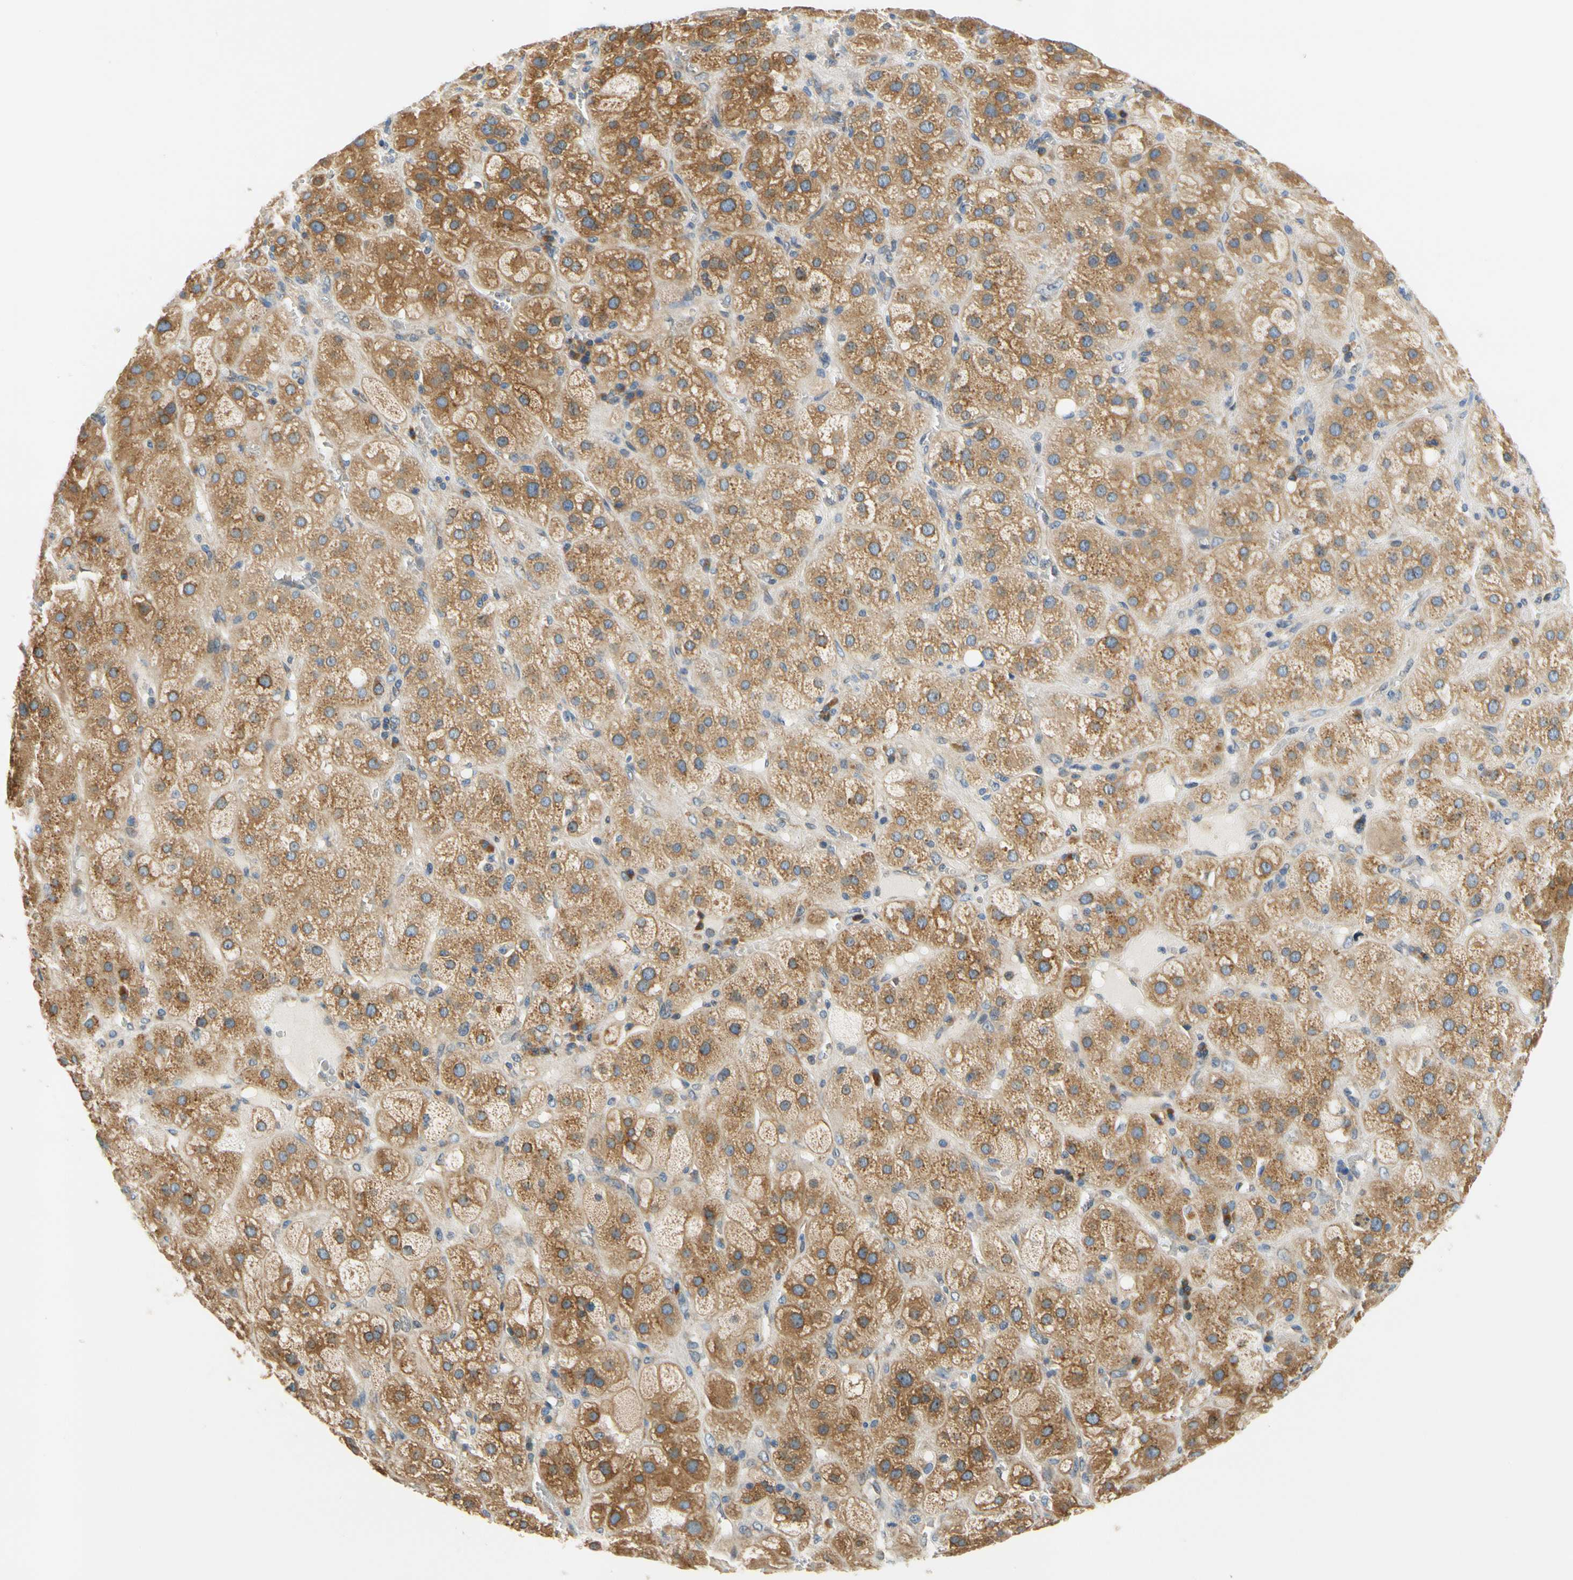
{"staining": {"intensity": "moderate", "quantity": ">75%", "location": "cytoplasmic/membranous"}, "tissue": "adrenal gland", "cell_type": "Glandular cells", "image_type": "normal", "snomed": [{"axis": "morphology", "description": "Normal tissue, NOS"}, {"axis": "topography", "description": "Adrenal gland"}], "caption": "This photomicrograph reveals unremarkable adrenal gland stained with immunohistochemistry (IHC) to label a protein in brown. The cytoplasmic/membranous of glandular cells show moderate positivity for the protein. Nuclei are counter-stained blue.", "gene": "LRRC47", "patient": {"sex": "female", "age": 47}}